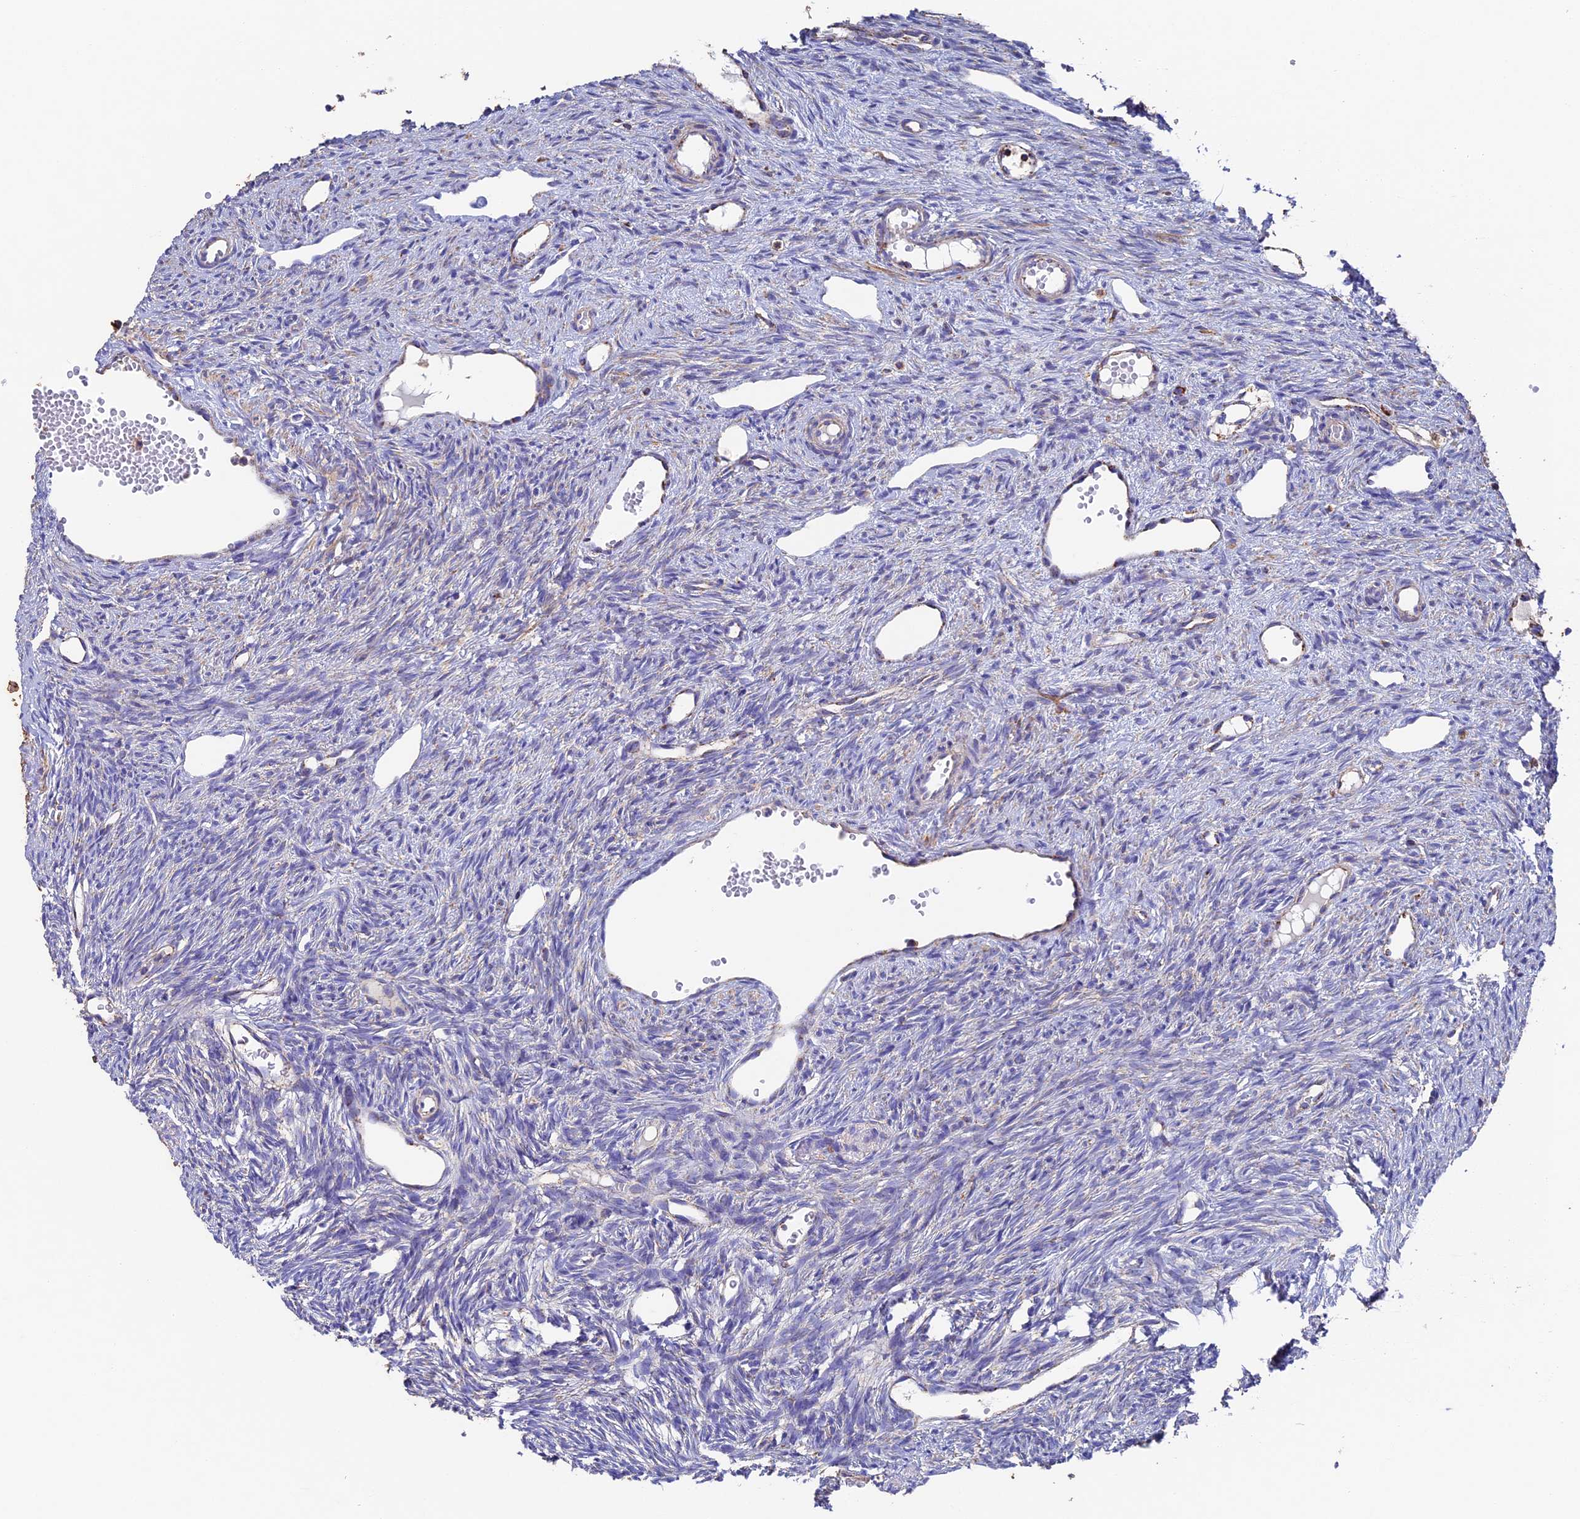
{"staining": {"intensity": "negative", "quantity": "none", "location": "none"}, "tissue": "ovary", "cell_type": "Ovarian stroma cells", "image_type": "normal", "snomed": [{"axis": "morphology", "description": "Normal tissue, NOS"}, {"axis": "topography", "description": "Ovary"}], "caption": "High magnification brightfield microscopy of benign ovary stained with DAB (brown) and counterstained with hematoxylin (blue): ovarian stroma cells show no significant staining. Nuclei are stained in blue.", "gene": "ADAT1", "patient": {"sex": "female", "age": 51}}